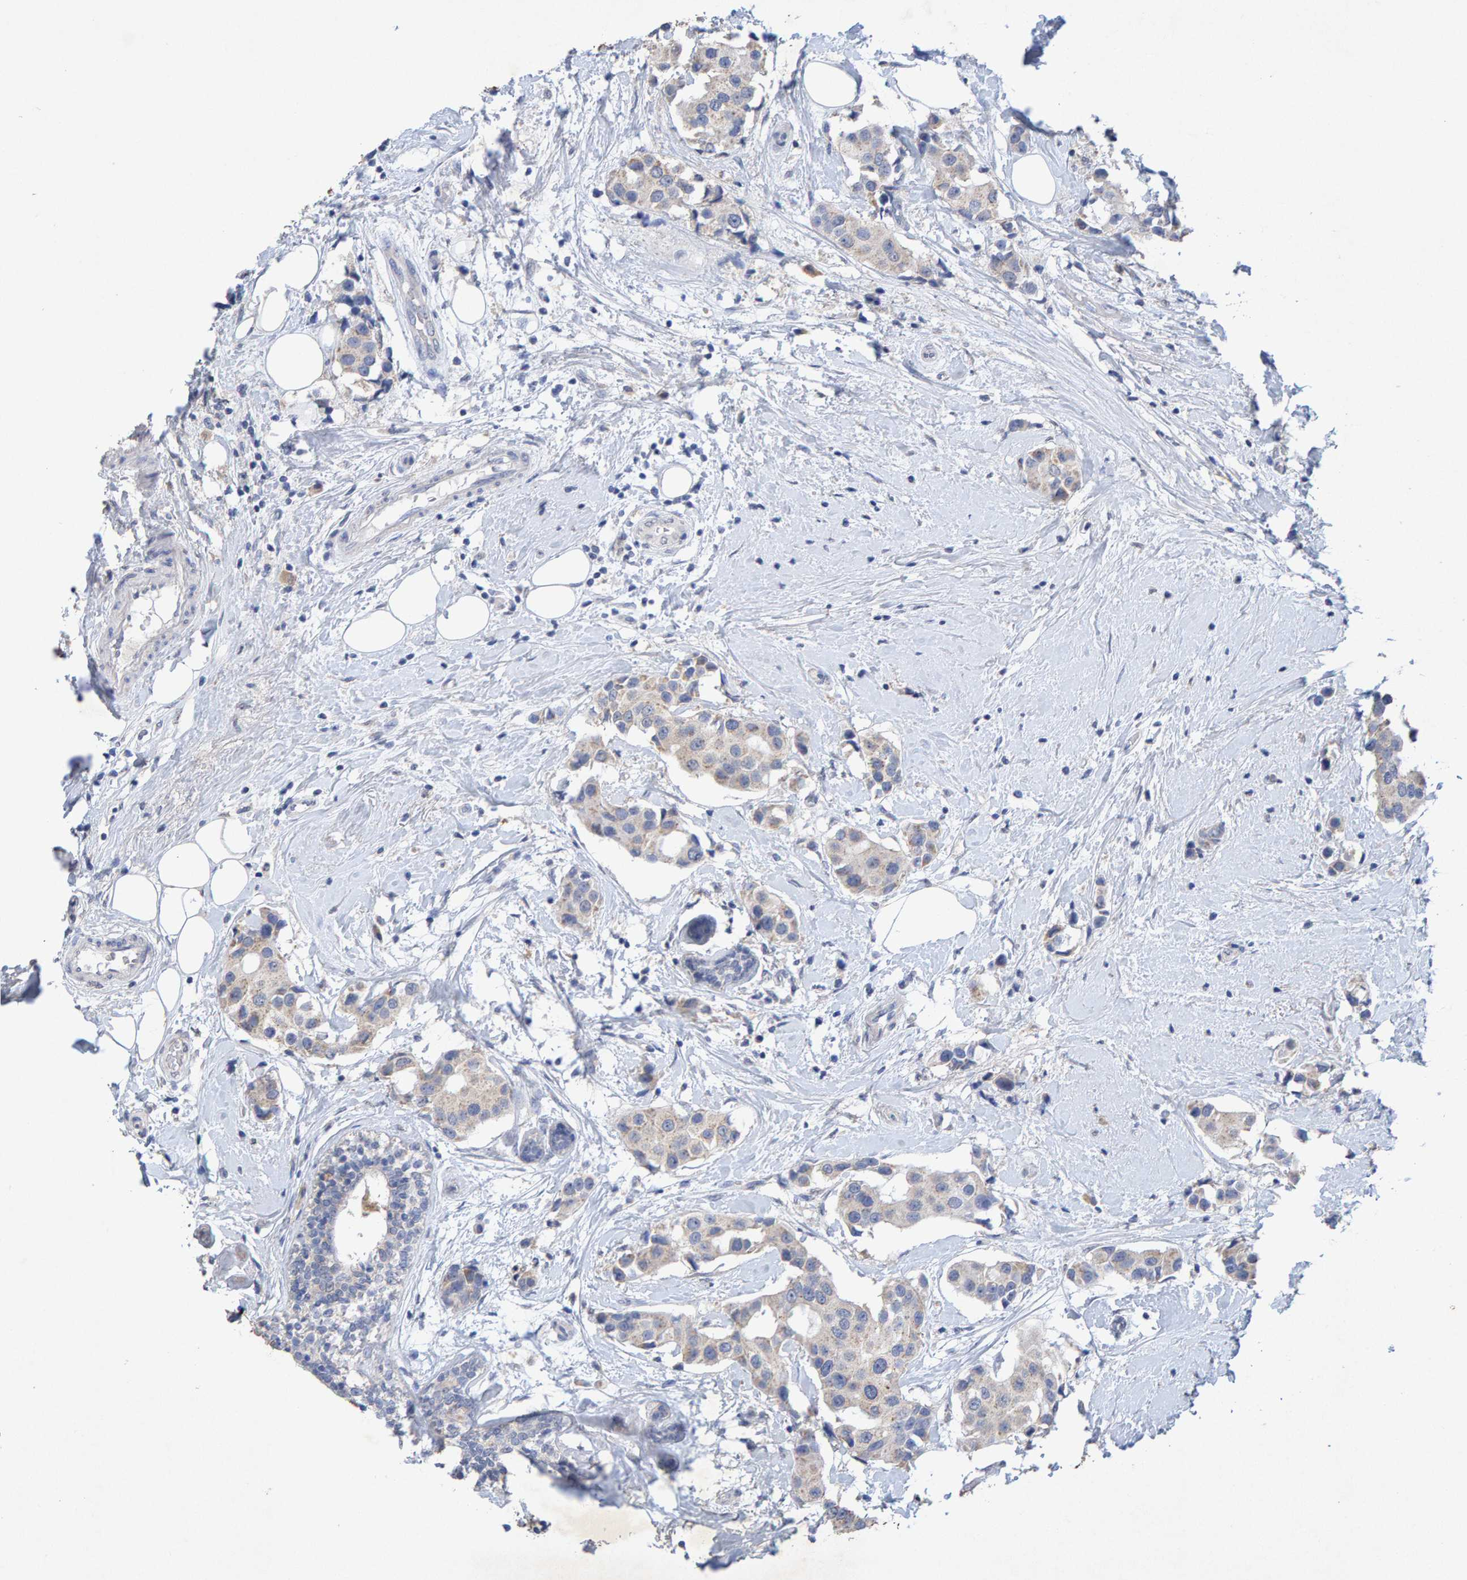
{"staining": {"intensity": "negative", "quantity": "none", "location": "none"}, "tissue": "breast cancer", "cell_type": "Tumor cells", "image_type": "cancer", "snomed": [{"axis": "morphology", "description": "Normal tissue, NOS"}, {"axis": "morphology", "description": "Duct carcinoma"}, {"axis": "topography", "description": "Breast"}], "caption": "DAB immunohistochemical staining of invasive ductal carcinoma (breast) shows no significant staining in tumor cells.", "gene": "CTH", "patient": {"sex": "female", "age": 39}}